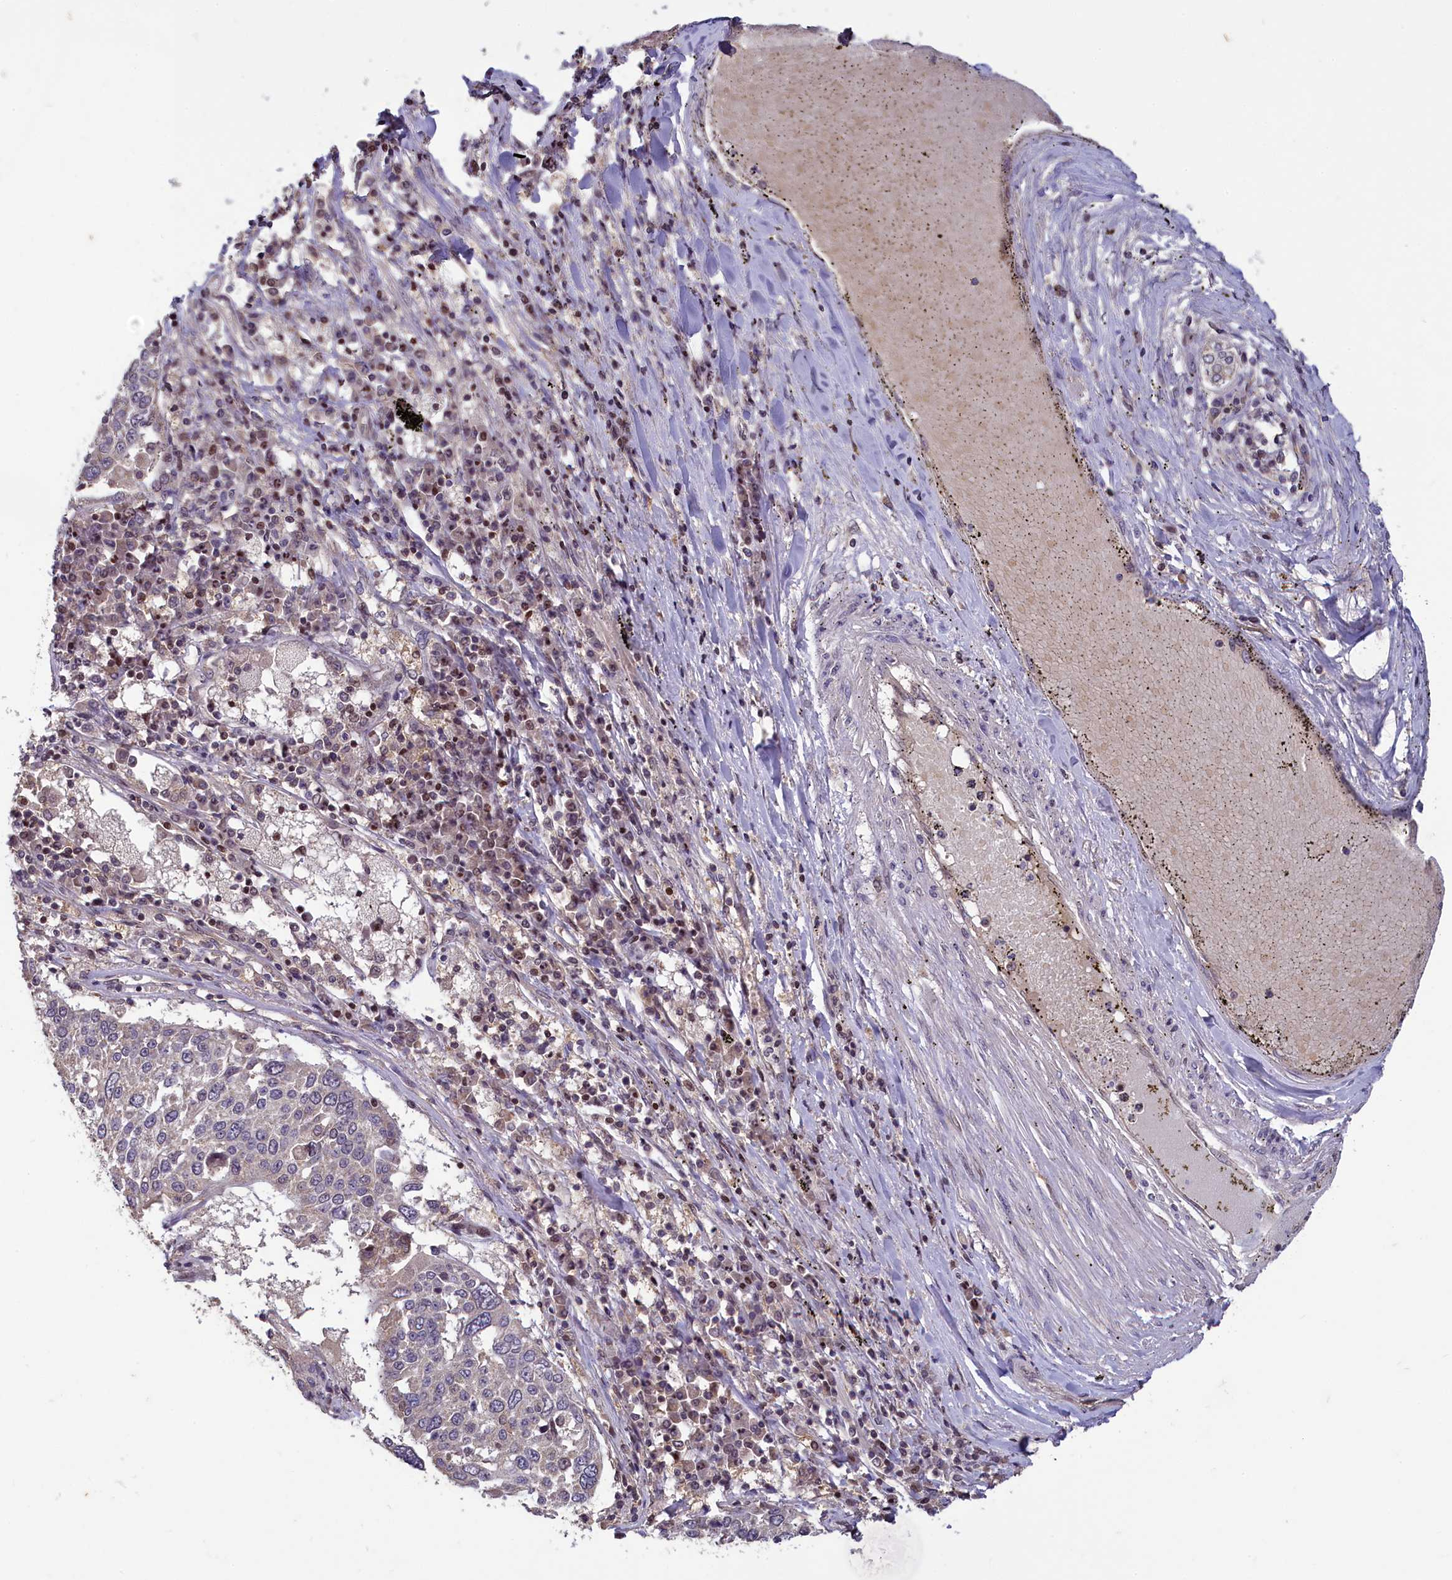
{"staining": {"intensity": "negative", "quantity": "none", "location": "none"}, "tissue": "lung cancer", "cell_type": "Tumor cells", "image_type": "cancer", "snomed": [{"axis": "morphology", "description": "Squamous cell carcinoma, NOS"}, {"axis": "topography", "description": "Lung"}], "caption": "Lung cancer stained for a protein using immunohistochemistry (IHC) shows no expression tumor cells.", "gene": "NUBP1", "patient": {"sex": "male", "age": 65}}